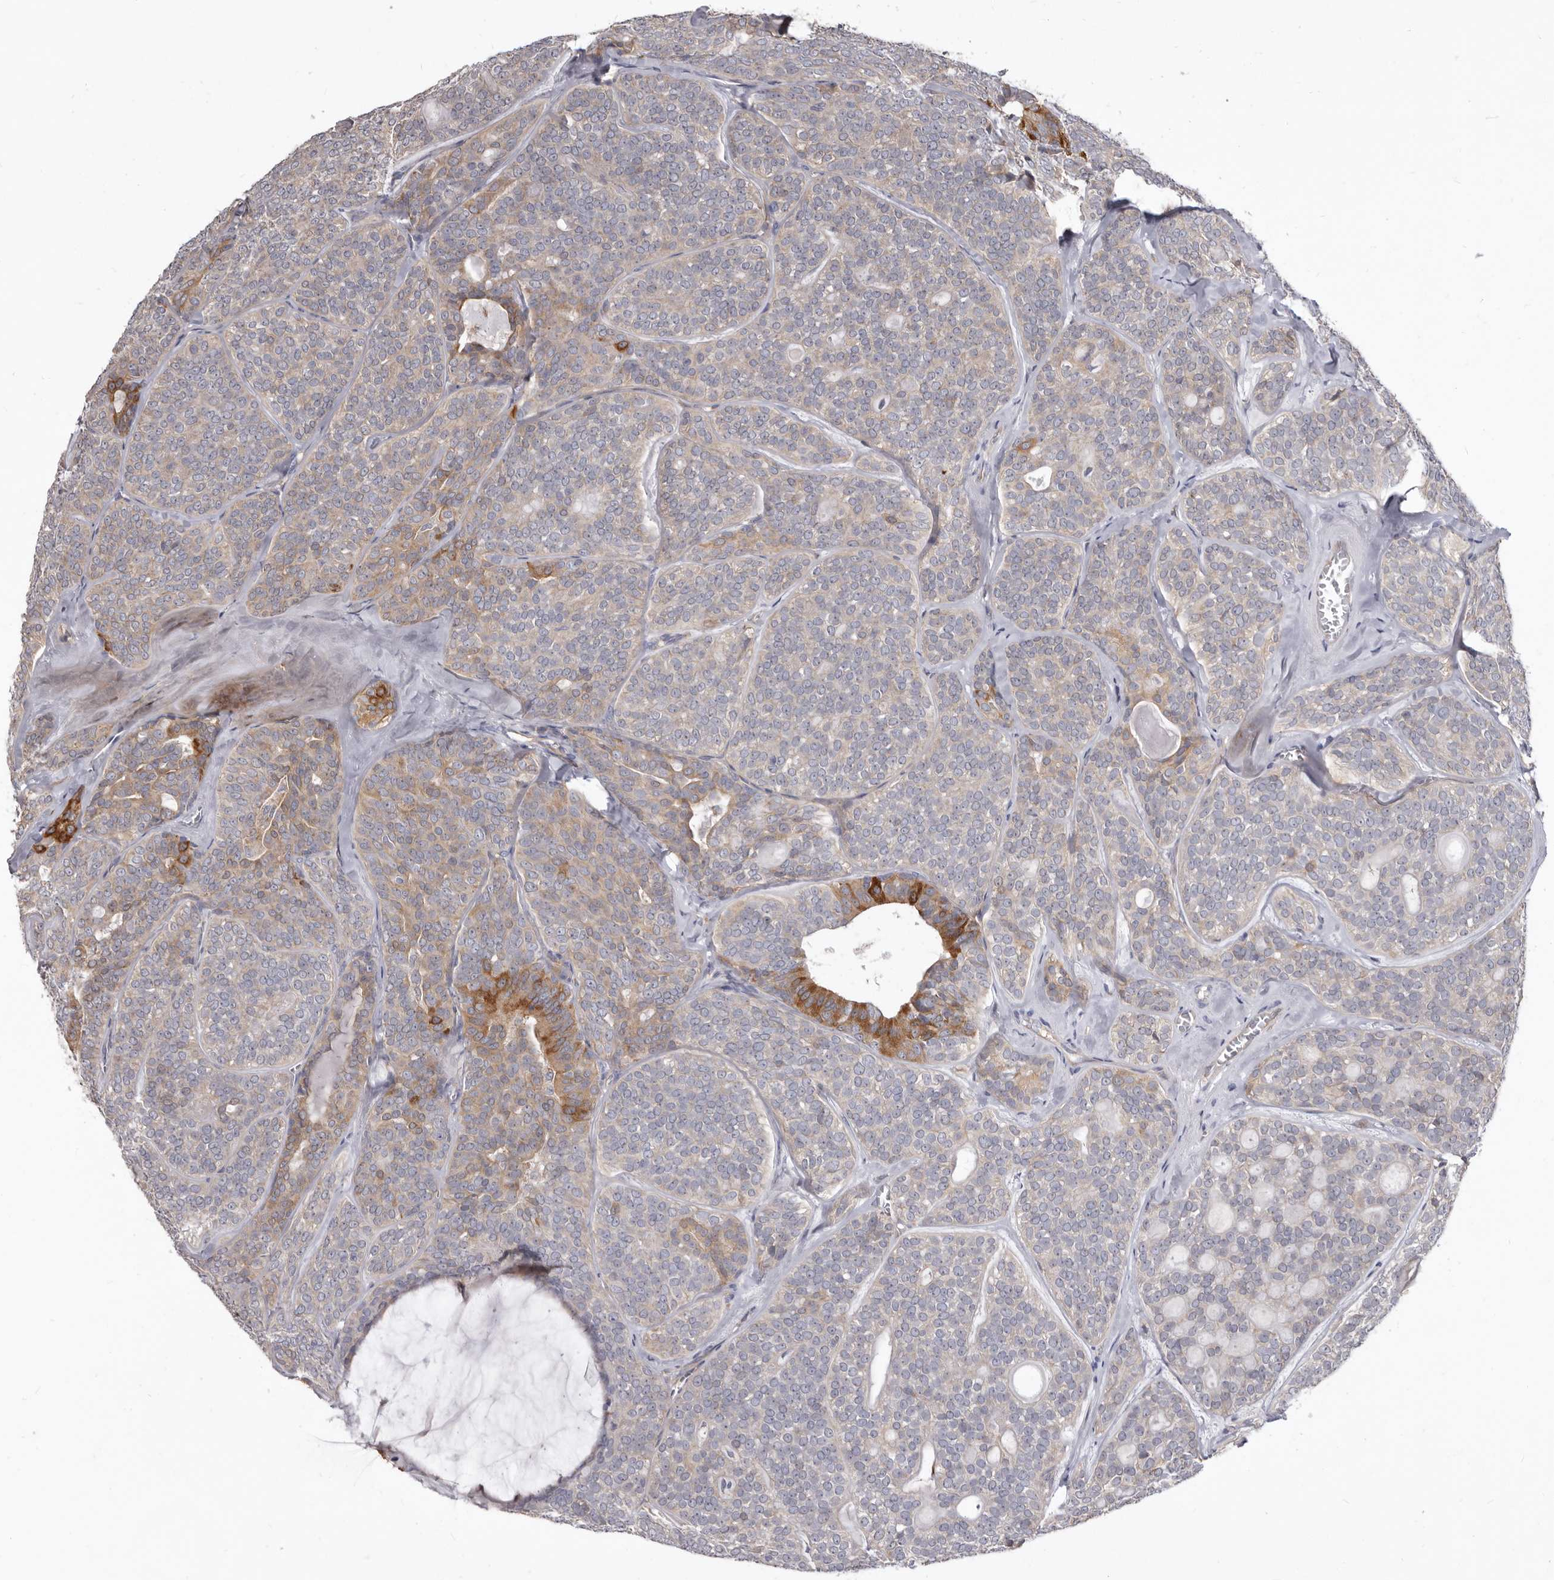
{"staining": {"intensity": "moderate", "quantity": "<25%", "location": "cytoplasmic/membranous"}, "tissue": "head and neck cancer", "cell_type": "Tumor cells", "image_type": "cancer", "snomed": [{"axis": "morphology", "description": "Adenocarcinoma, NOS"}, {"axis": "topography", "description": "Head-Neck"}], "caption": "Head and neck adenocarcinoma was stained to show a protein in brown. There is low levels of moderate cytoplasmic/membranous expression in approximately <25% of tumor cells.", "gene": "FMO2", "patient": {"sex": "male", "age": 66}}